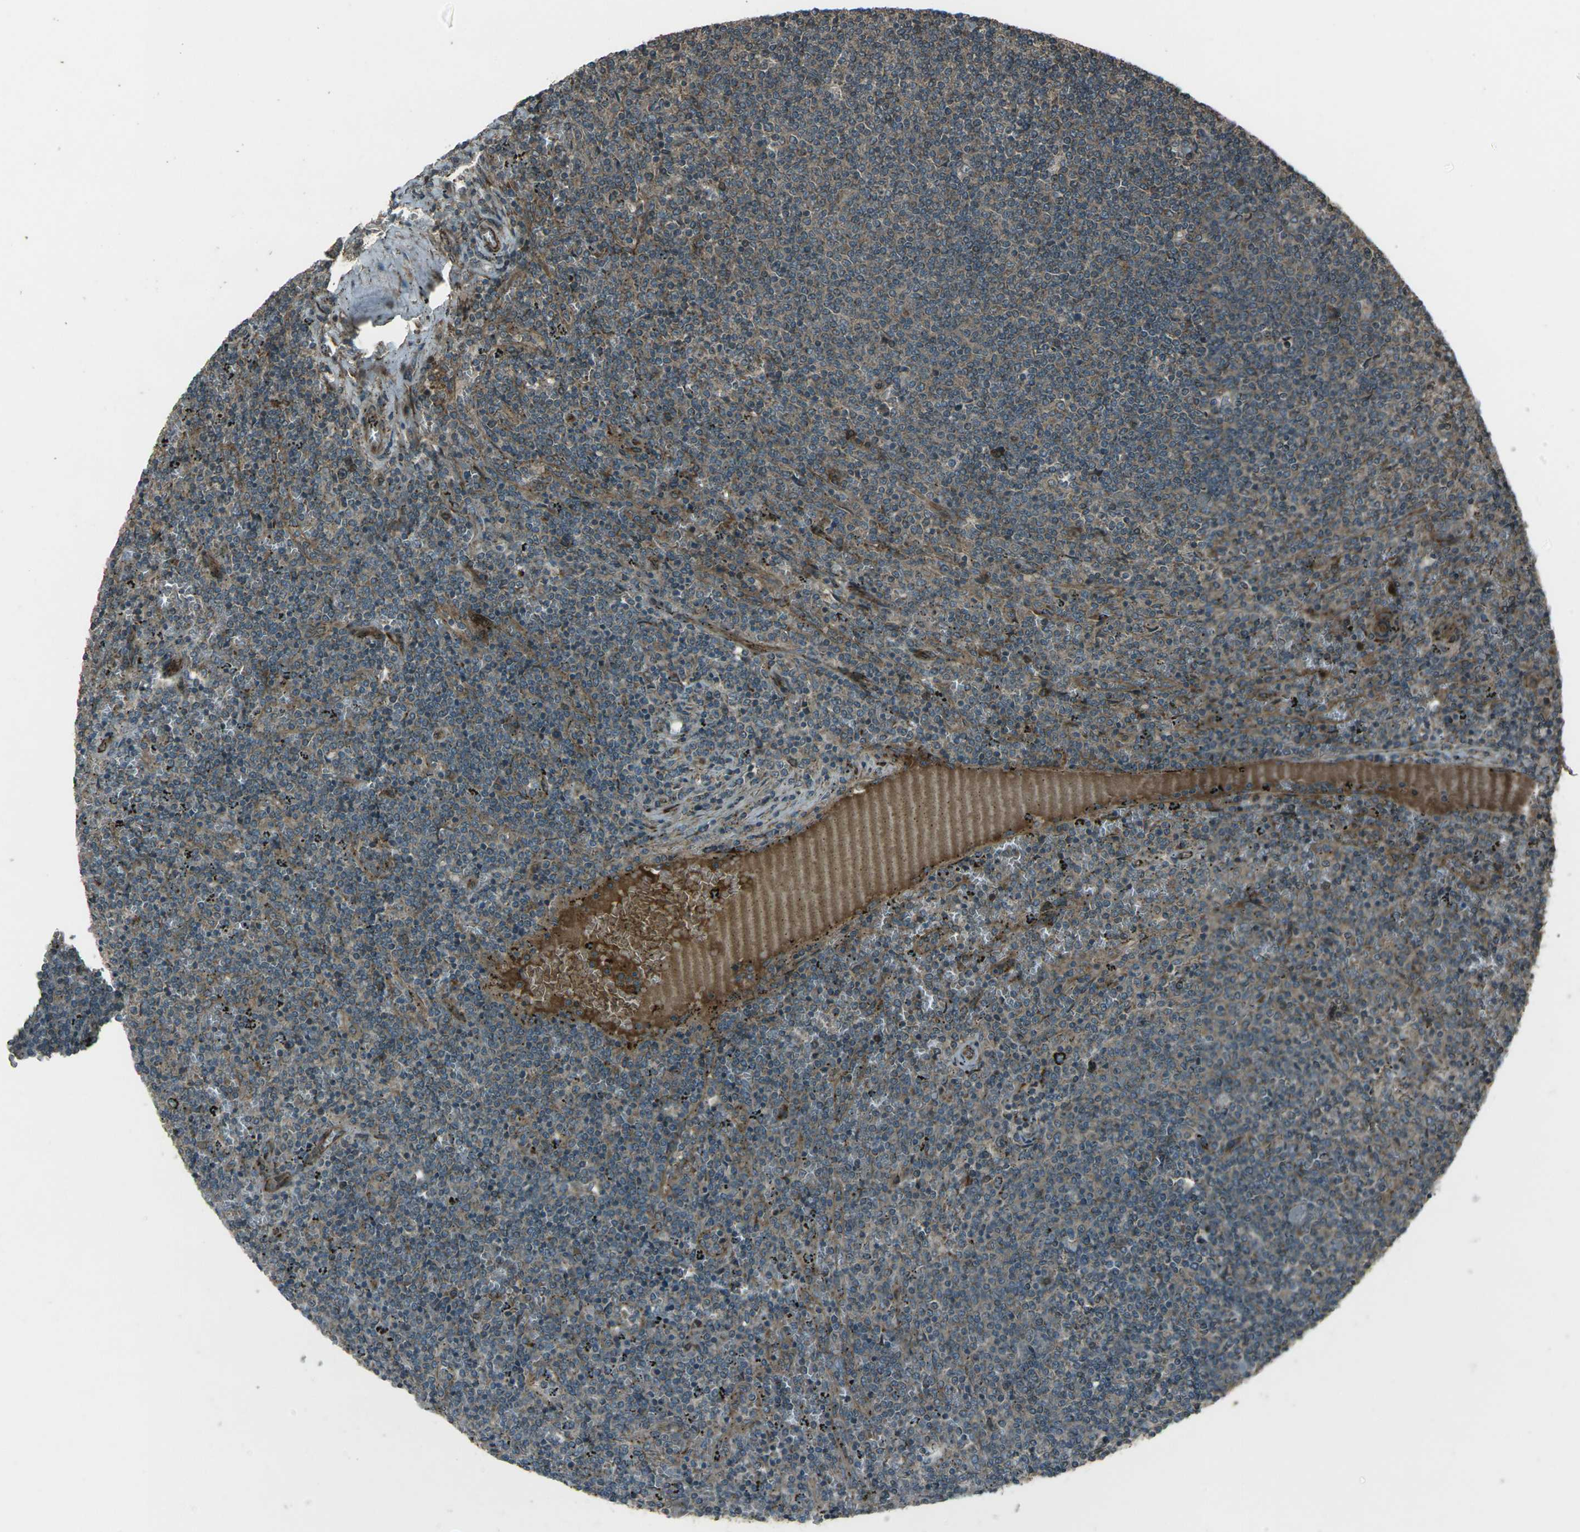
{"staining": {"intensity": "weak", "quantity": ">75%", "location": "cytoplasmic/membranous"}, "tissue": "lymphoma", "cell_type": "Tumor cells", "image_type": "cancer", "snomed": [{"axis": "morphology", "description": "Malignant lymphoma, non-Hodgkin's type, Low grade"}, {"axis": "topography", "description": "Spleen"}], "caption": "Human low-grade malignant lymphoma, non-Hodgkin's type stained with a brown dye exhibits weak cytoplasmic/membranous positive staining in about >75% of tumor cells.", "gene": "LSMEM1", "patient": {"sex": "female", "age": 50}}